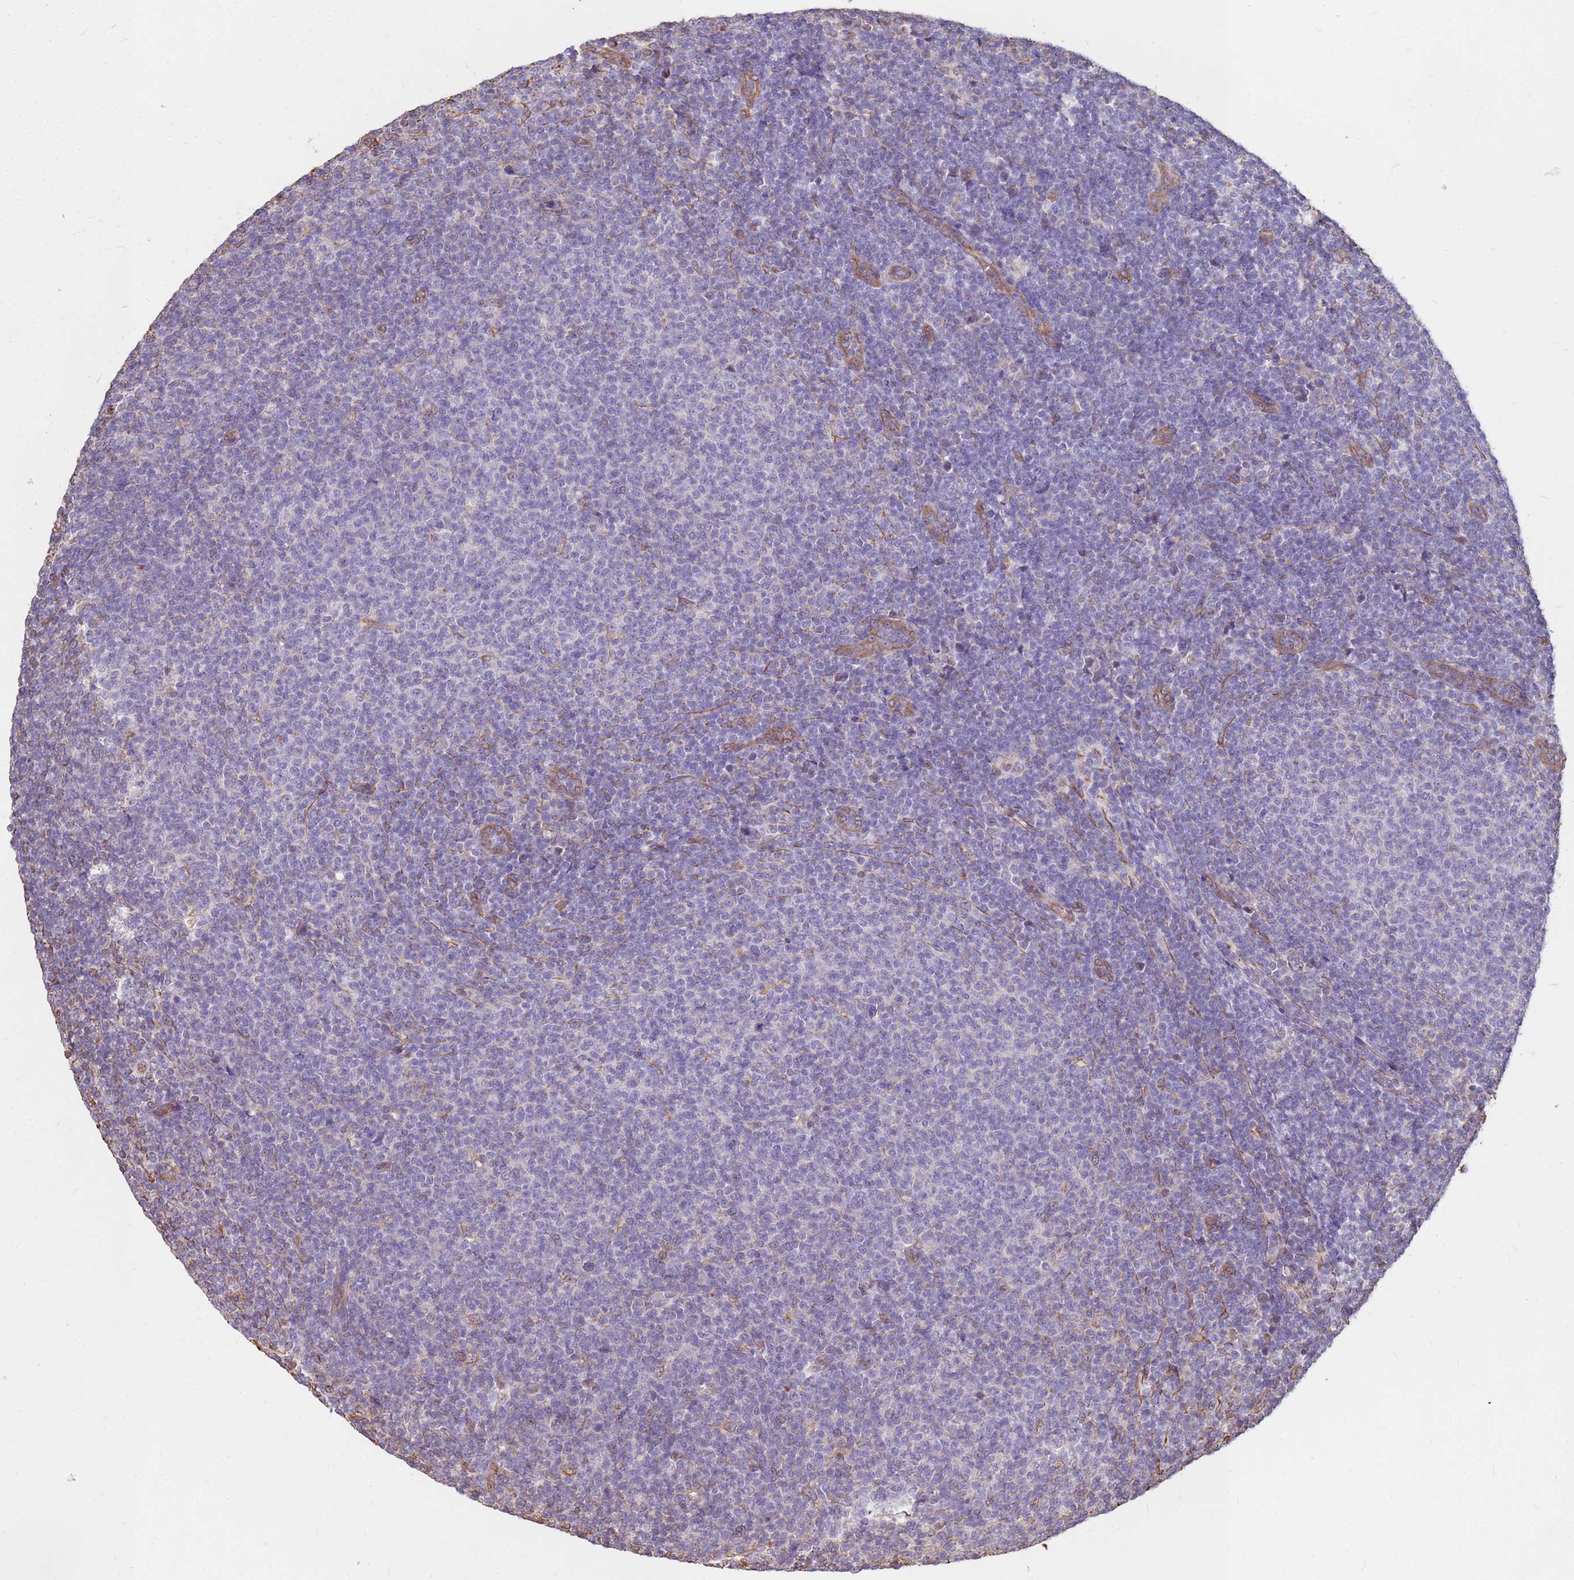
{"staining": {"intensity": "negative", "quantity": "none", "location": "none"}, "tissue": "lymphoma", "cell_type": "Tumor cells", "image_type": "cancer", "snomed": [{"axis": "morphology", "description": "Malignant lymphoma, non-Hodgkin's type, Low grade"}, {"axis": "topography", "description": "Lymph node"}], "caption": "Immunohistochemical staining of human lymphoma demonstrates no significant expression in tumor cells.", "gene": "TCEAL3", "patient": {"sex": "male", "age": 66}}